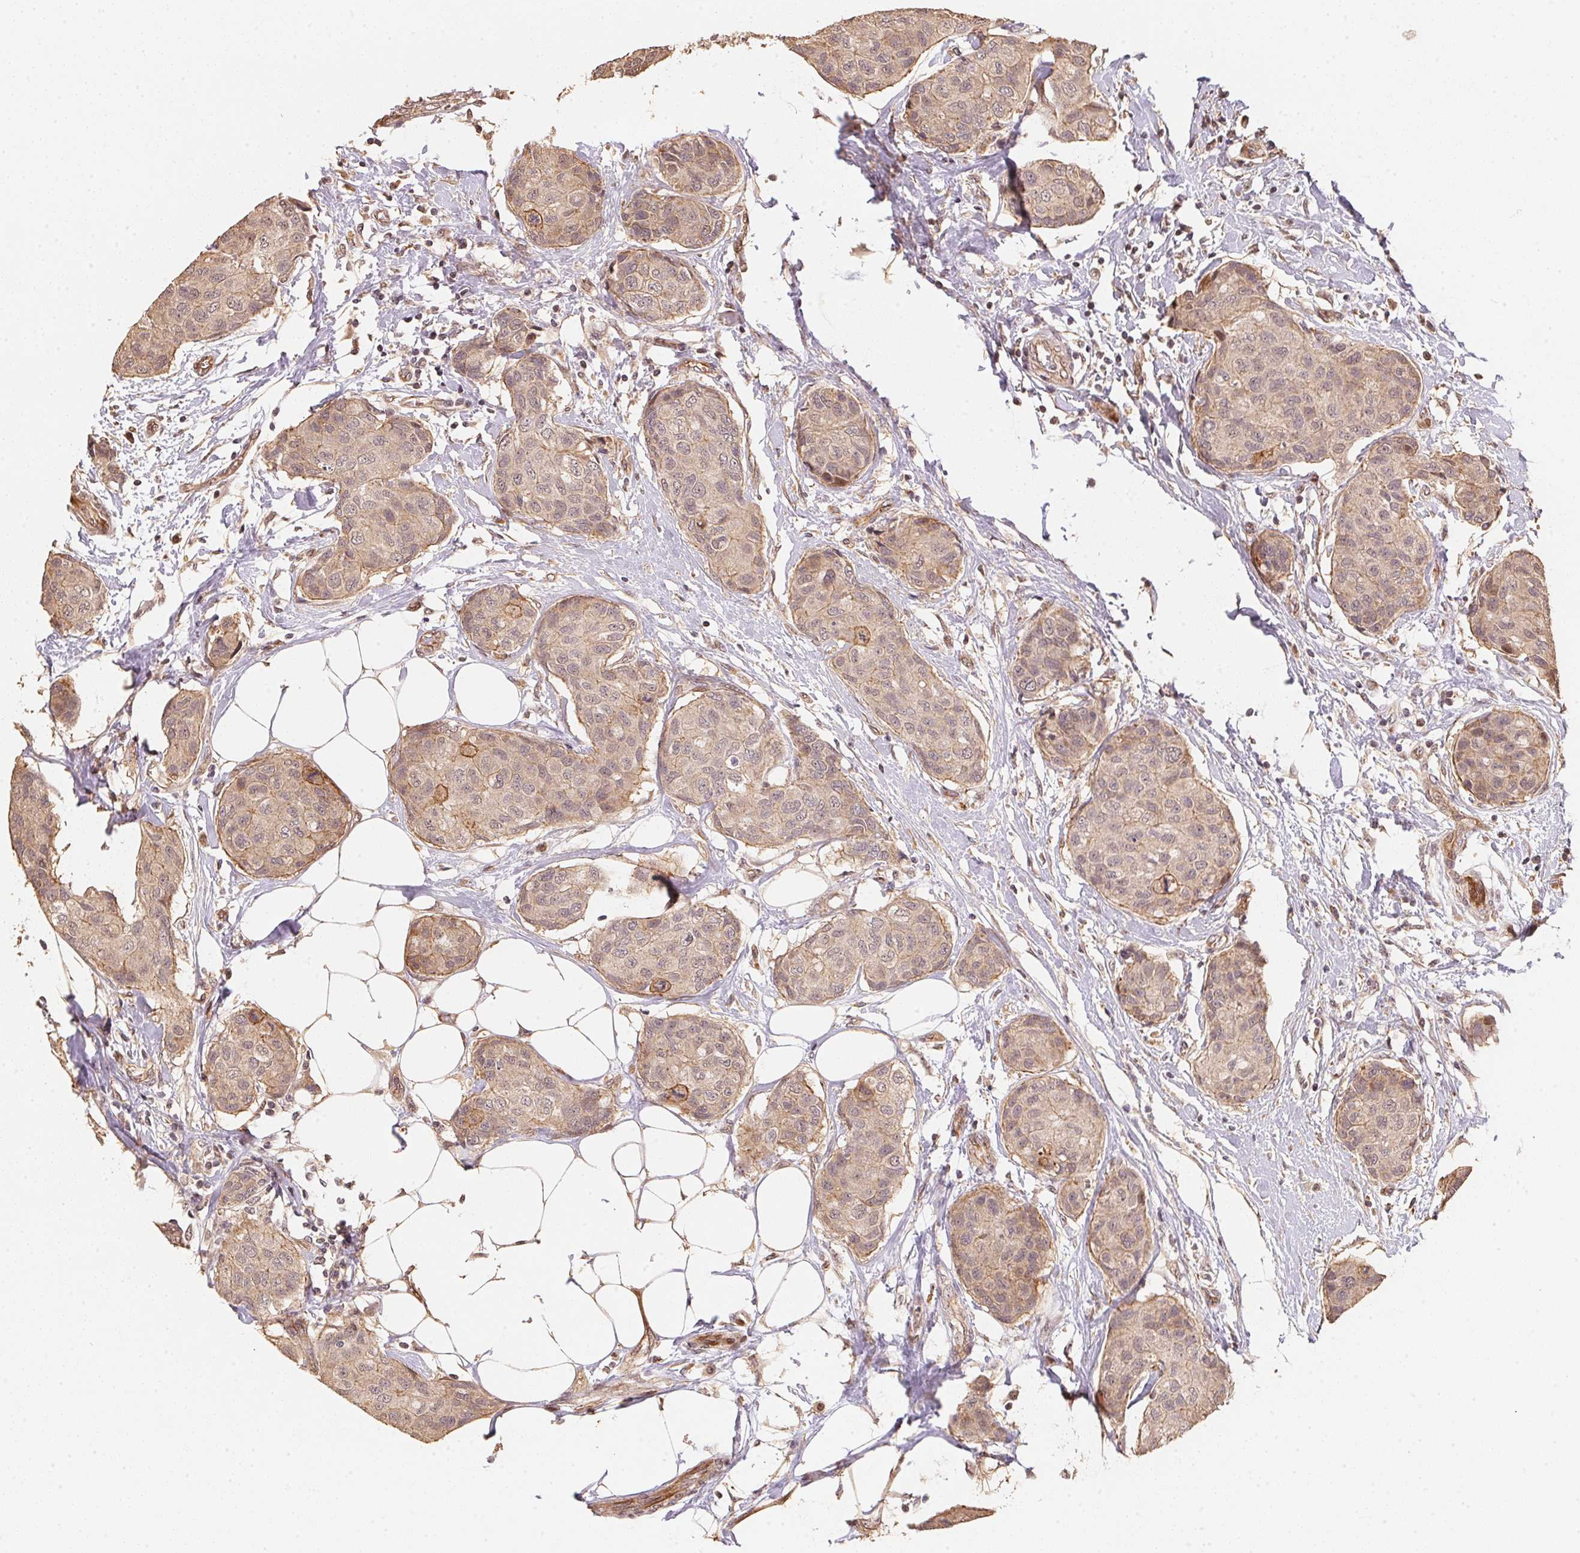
{"staining": {"intensity": "weak", "quantity": ">75%", "location": "cytoplasmic/membranous"}, "tissue": "breast cancer", "cell_type": "Tumor cells", "image_type": "cancer", "snomed": [{"axis": "morphology", "description": "Duct carcinoma"}, {"axis": "topography", "description": "Breast"}], "caption": "A histopathology image of human breast cancer stained for a protein exhibits weak cytoplasmic/membranous brown staining in tumor cells. Nuclei are stained in blue.", "gene": "TMEM222", "patient": {"sex": "female", "age": 80}}